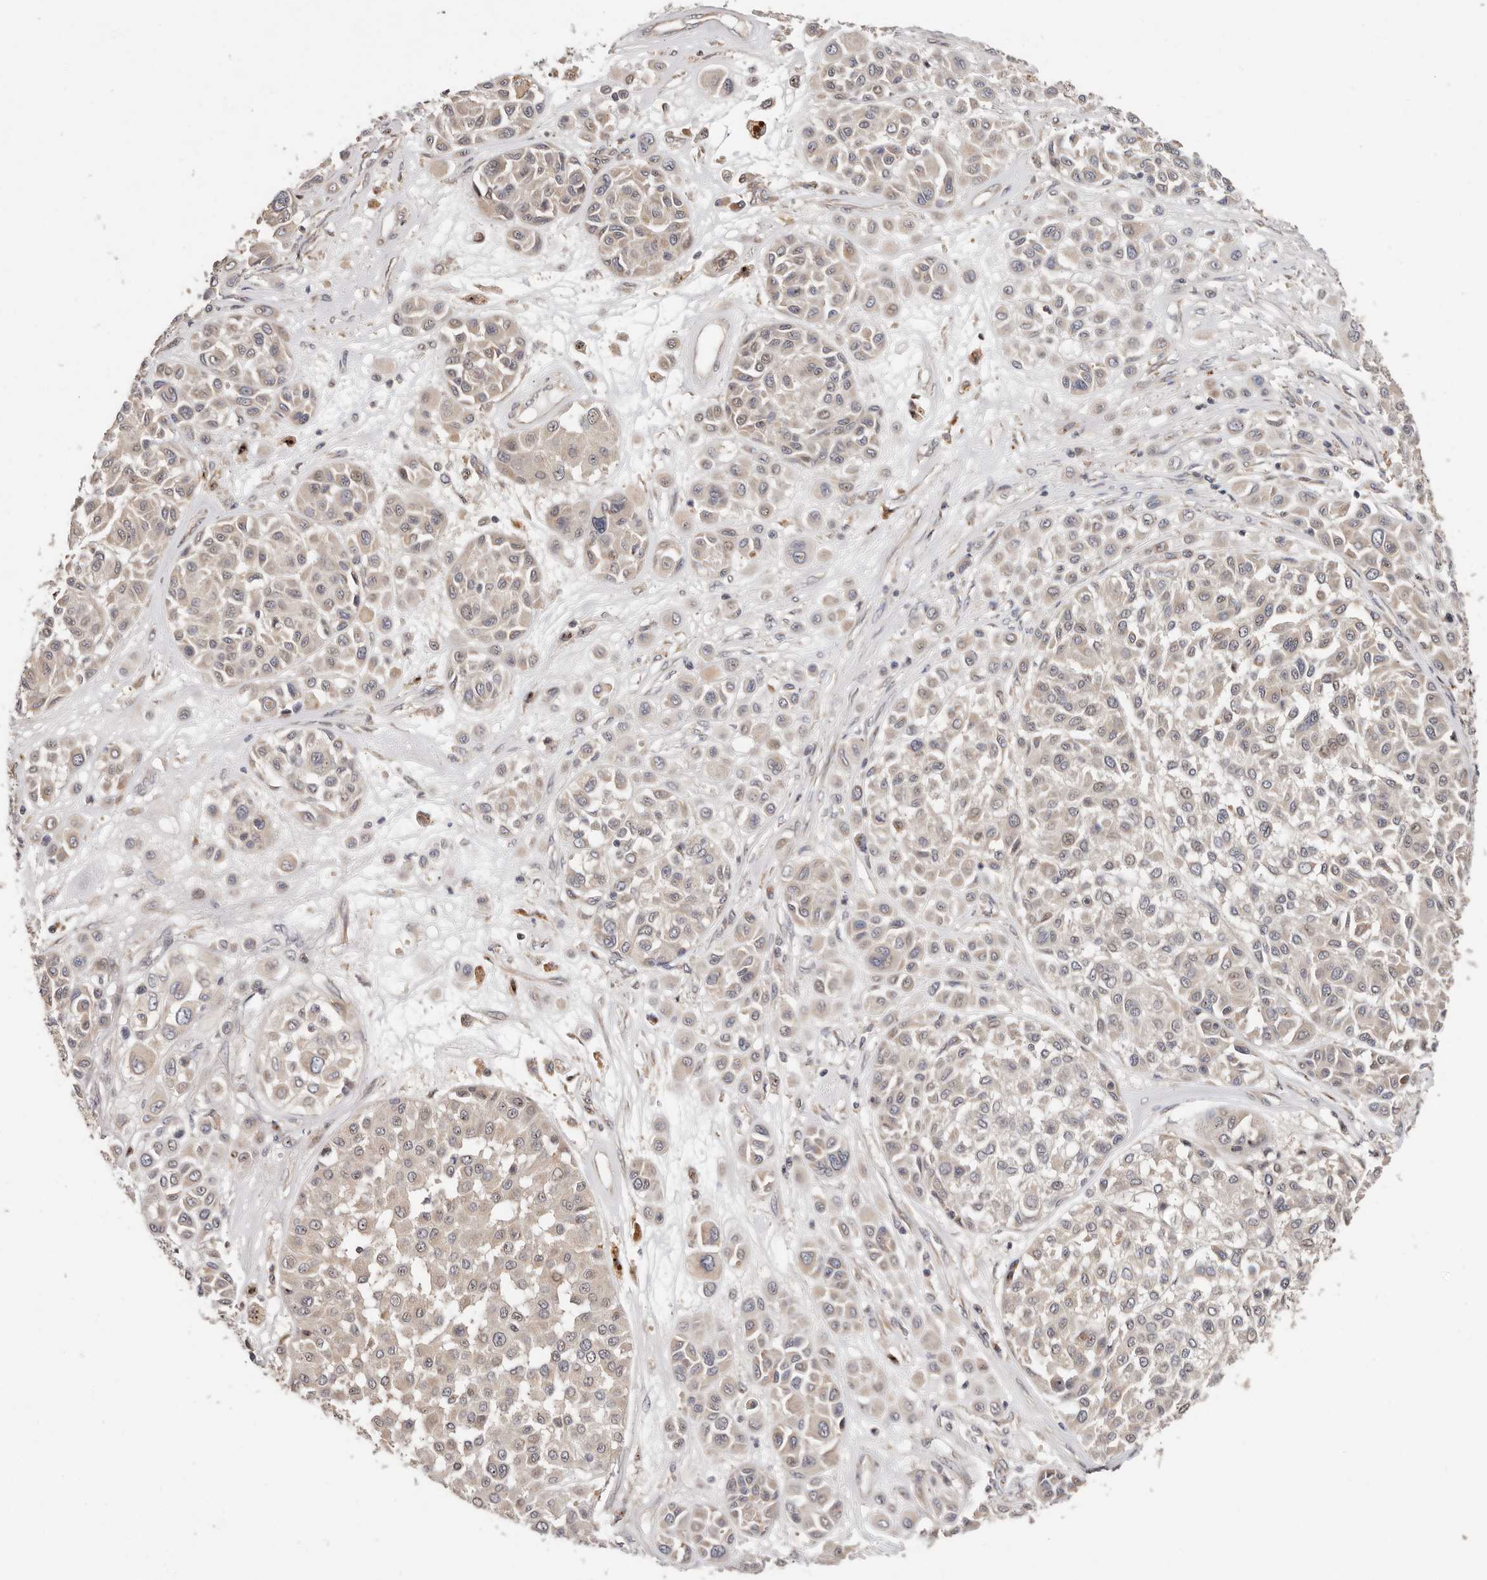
{"staining": {"intensity": "negative", "quantity": "none", "location": "none"}, "tissue": "melanoma", "cell_type": "Tumor cells", "image_type": "cancer", "snomed": [{"axis": "morphology", "description": "Malignant melanoma, Metastatic site"}, {"axis": "topography", "description": "Soft tissue"}], "caption": "The micrograph reveals no significant staining in tumor cells of malignant melanoma (metastatic site).", "gene": "USP33", "patient": {"sex": "male", "age": 41}}